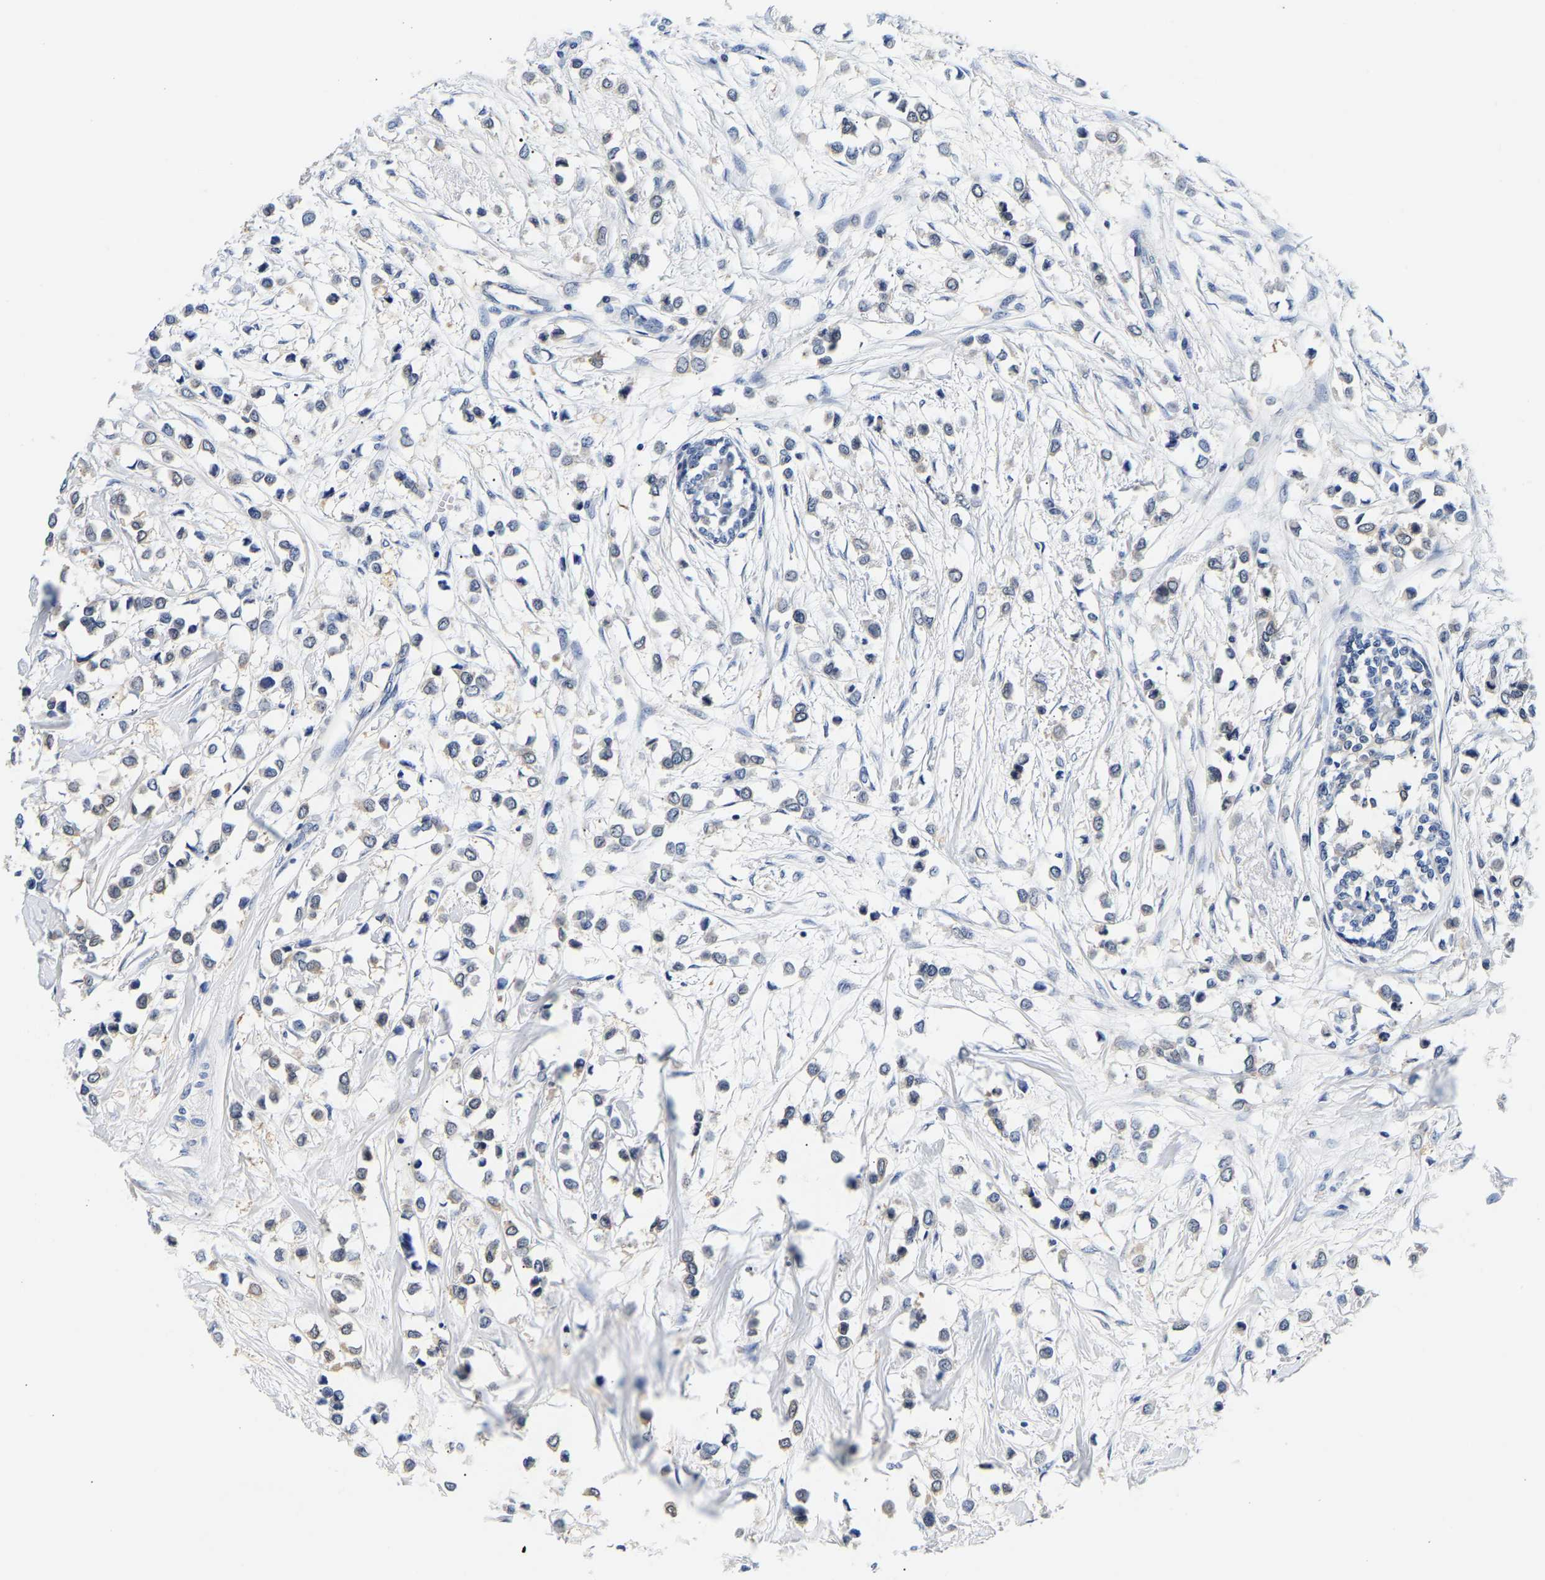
{"staining": {"intensity": "weak", "quantity": "25%-75%", "location": "cytoplasmic/membranous"}, "tissue": "breast cancer", "cell_type": "Tumor cells", "image_type": "cancer", "snomed": [{"axis": "morphology", "description": "Lobular carcinoma"}, {"axis": "topography", "description": "Breast"}], "caption": "Human breast cancer (lobular carcinoma) stained with a protein marker shows weak staining in tumor cells.", "gene": "UCHL3", "patient": {"sex": "female", "age": 51}}